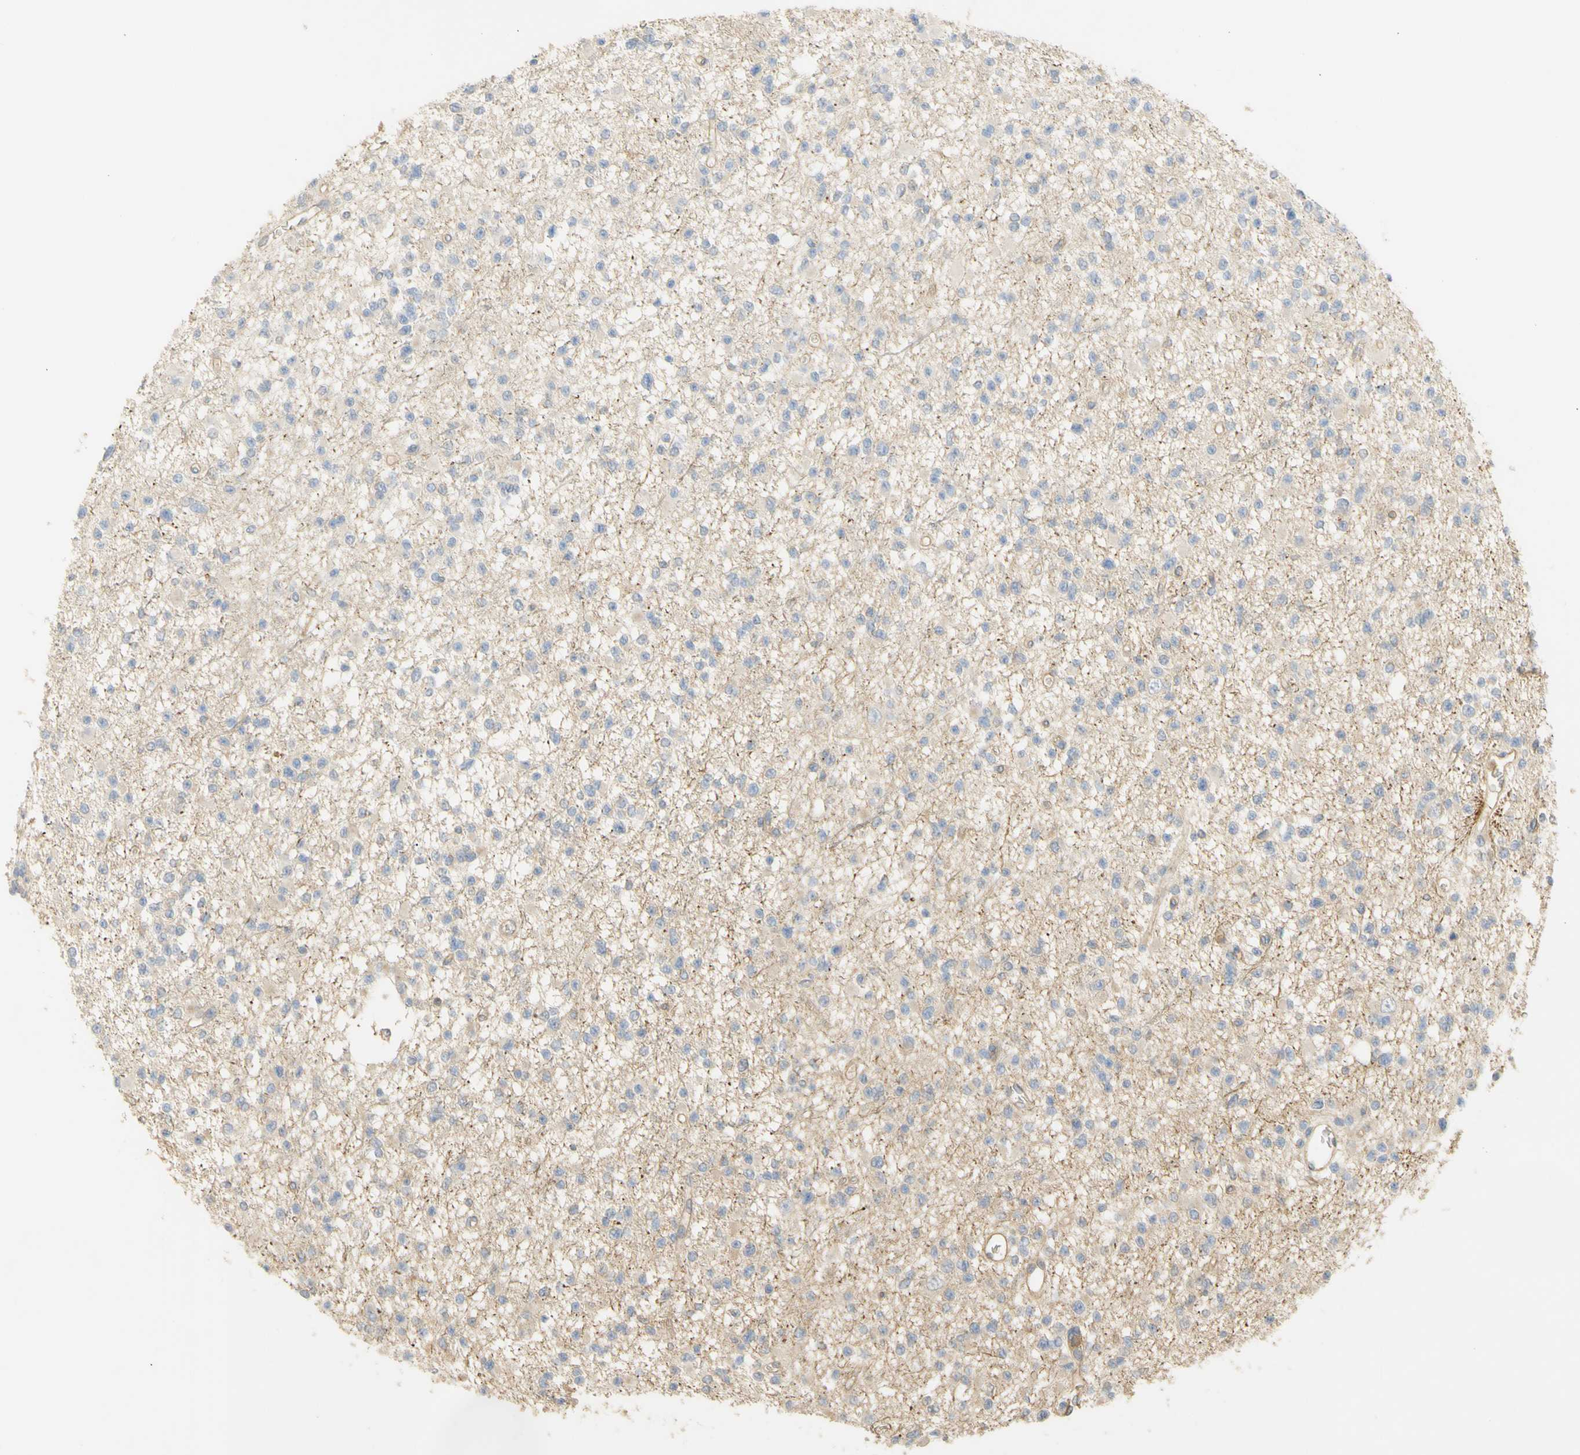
{"staining": {"intensity": "negative", "quantity": "none", "location": "none"}, "tissue": "glioma", "cell_type": "Tumor cells", "image_type": "cancer", "snomed": [{"axis": "morphology", "description": "Glioma, malignant, Low grade"}, {"axis": "topography", "description": "Brain"}], "caption": "High power microscopy image of an IHC micrograph of glioma, revealing no significant expression in tumor cells.", "gene": "KCNE4", "patient": {"sex": "female", "age": 22}}